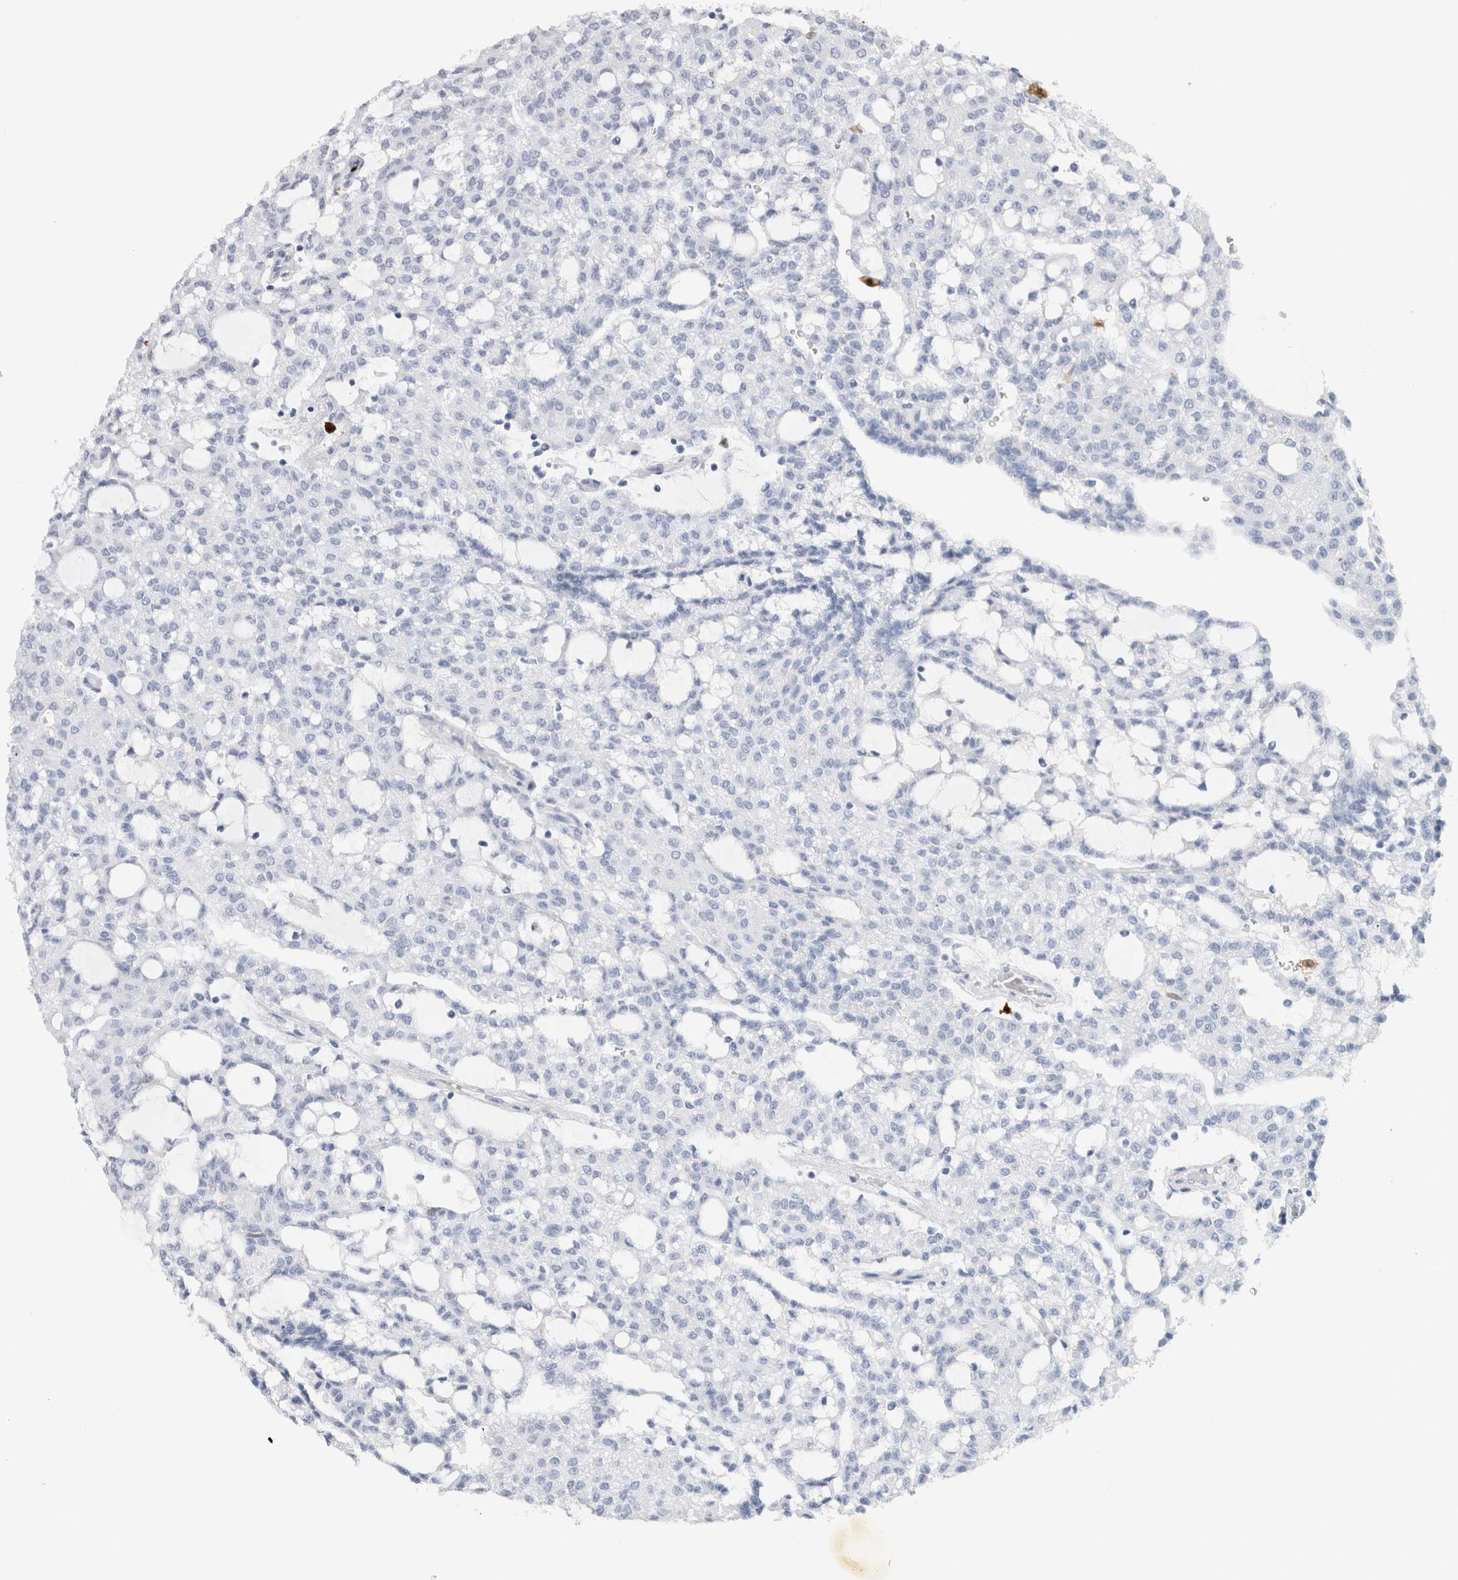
{"staining": {"intensity": "negative", "quantity": "none", "location": "none"}, "tissue": "renal cancer", "cell_type": "Tumor cells", "image_type": "cancer", "snomed": [{"axis": "morphology", "description": "Adenocarcinoma, NOS"}, {"axis": "topography", "description": "Kidney"}], "caption": "Tumor cells are negative for protein expression in human renal cancer. (DAB immunohistochemistry with hematoxylin counter stain).", "gene": "S100A8", "patient": {"sex": "male", "age": 63}}